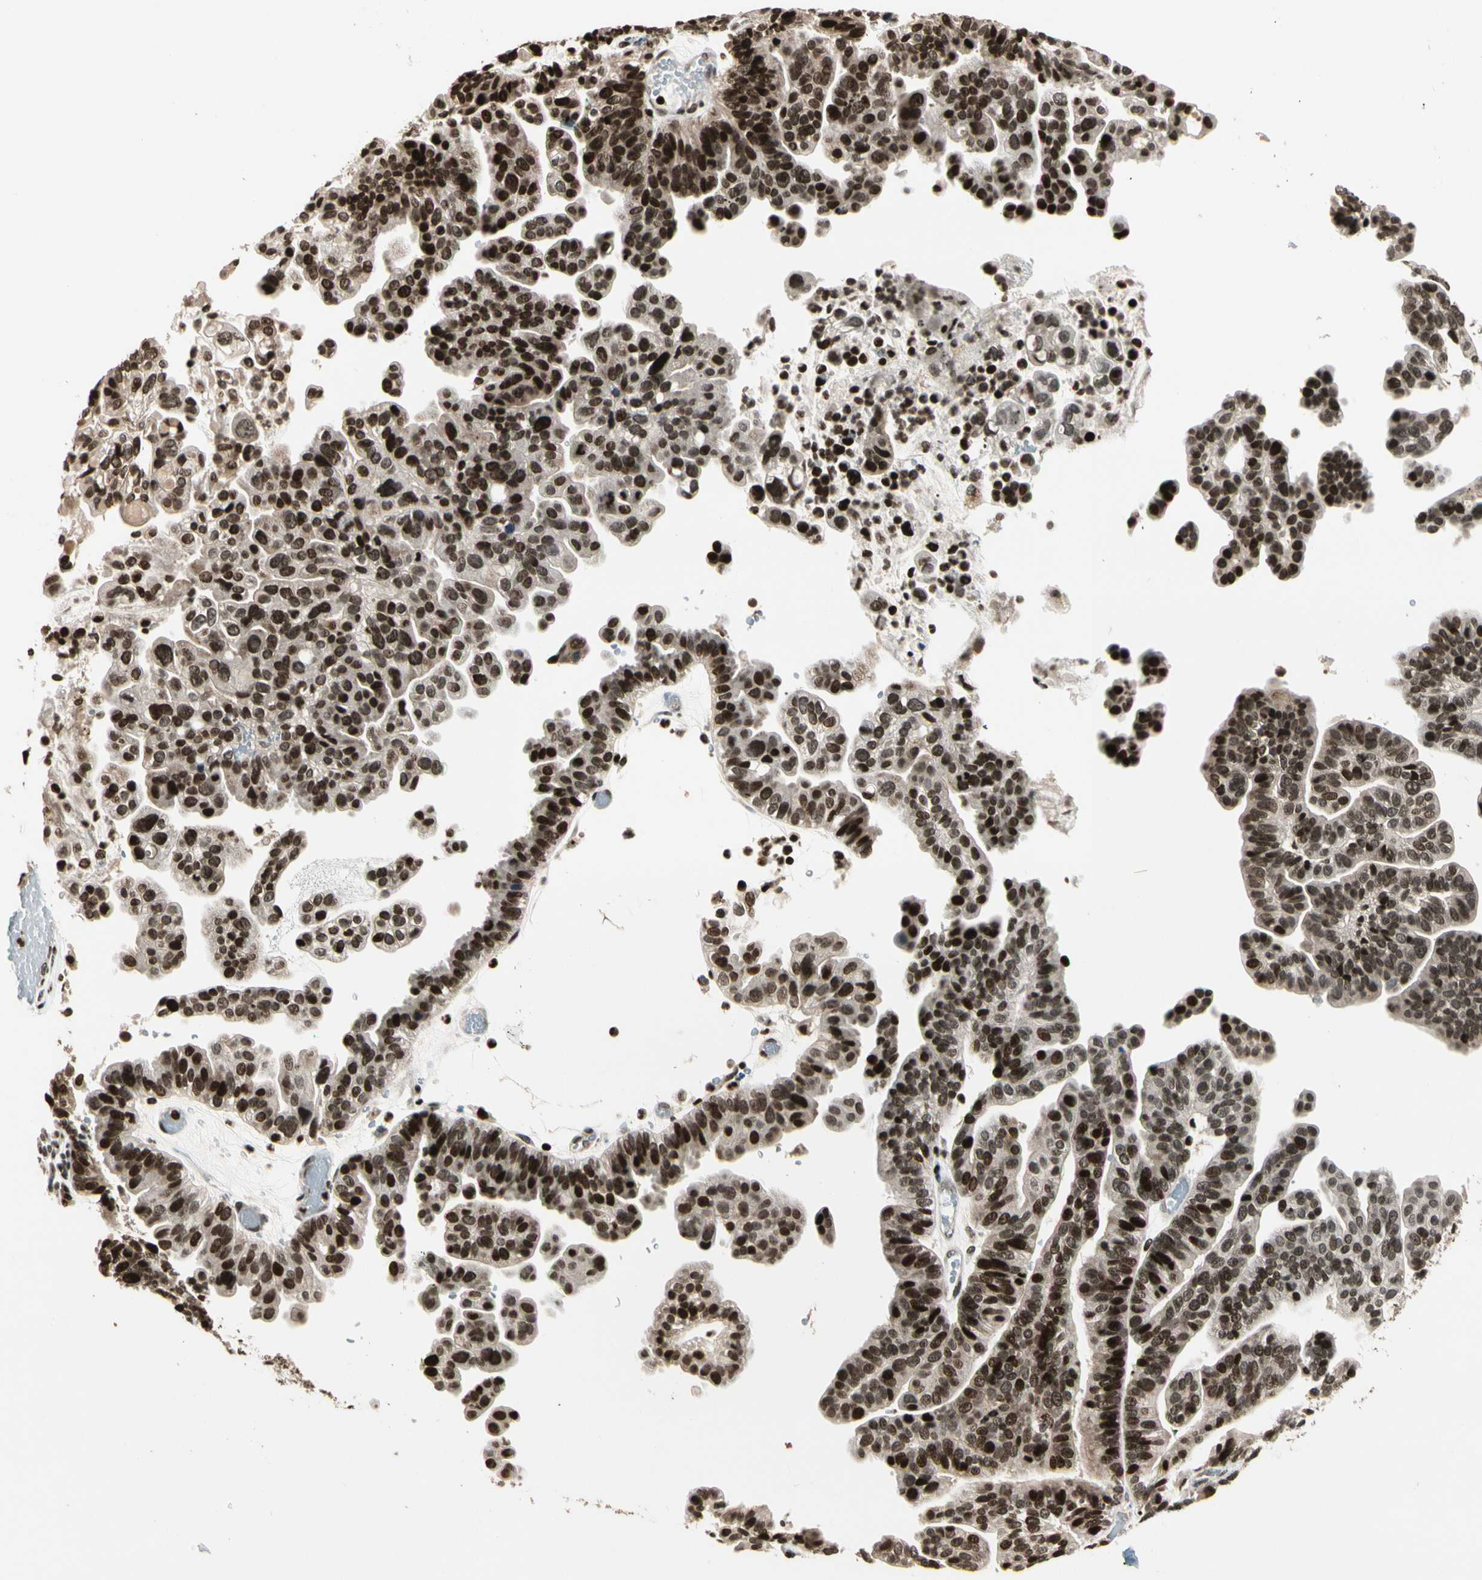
{"staining": {"intensity": "strong", "quantity": ">75%", "location": "nuclear"}, "tissue": "ovarian cancer", "cell_type": "Tumor cells", "image_type": "cancer", "snomed": [{"axis": "morphology", "description": "Cystadenocarcinoma, serous, NOS"}, {"axis": "topography", "description": "Ovary"}], "caption": "A brown stain labels strong nuclear staining of a protein in human ovarian serous cystadenocarcinoma tumor cells.", "gene": "TSHZ3", "patient": {"sex": "female", "age": 56}}